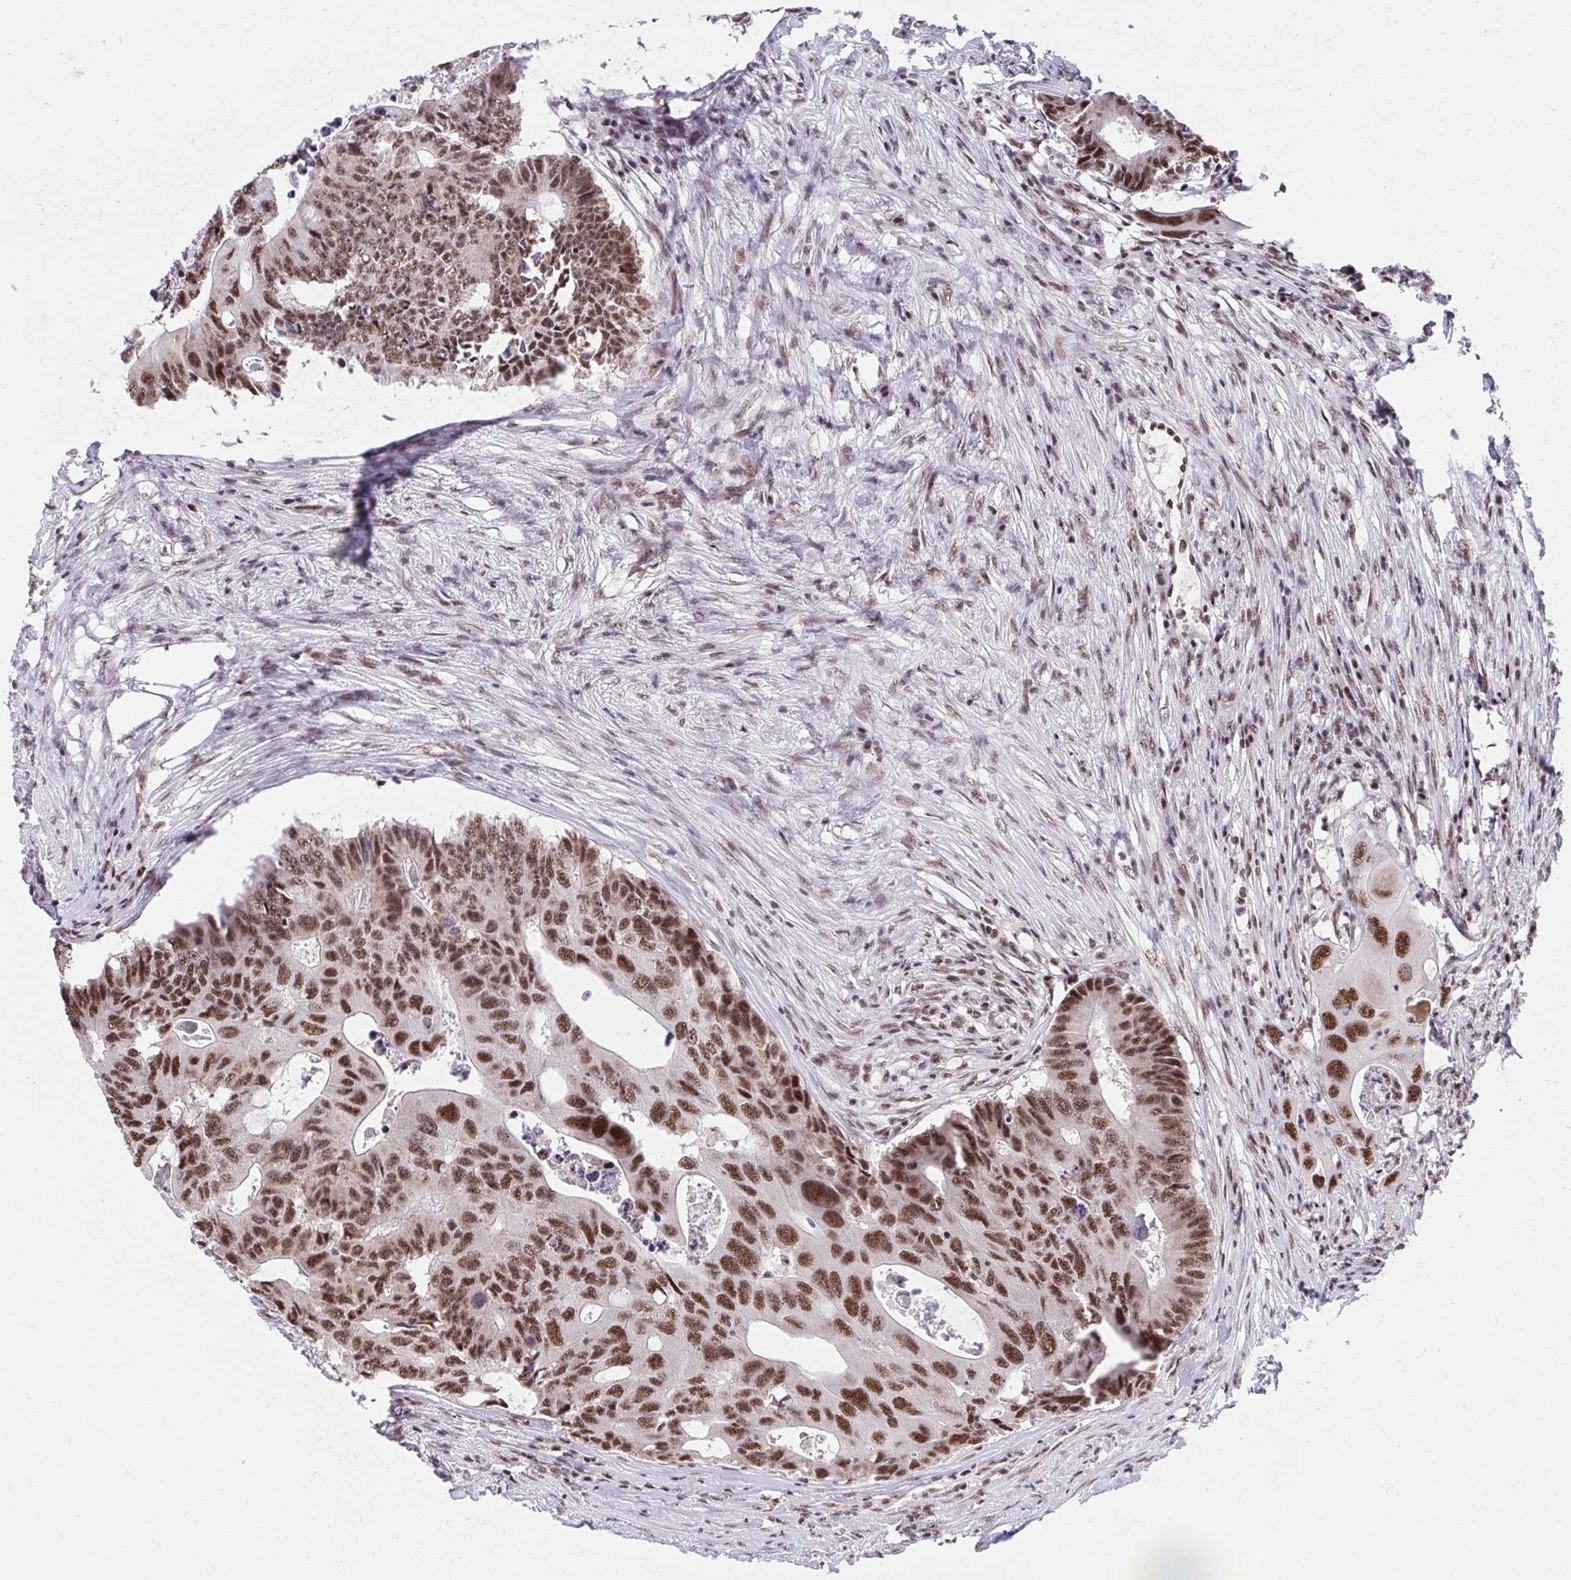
{"staining": {"intensity": "strong", "quantity": ">75%", "location": "nuclear"}, "tissue": "colorectal cancer", "cell_type": "Tumor cells", "image_type": "cancer", "snomed": [{"axis": "morphology", "description": "Adenocarcinoma, NOS"}, {"axis": "topography", "description": "Colon"}], "caption": "This image displays immunohistochemistry staining of human colorectal cancer (adenocarcinoma), with high strong nuclear expression in approximately >75% of tumor cells.", "gene": "SYNE4", "patient": {"sex": "male", "age": 71}}